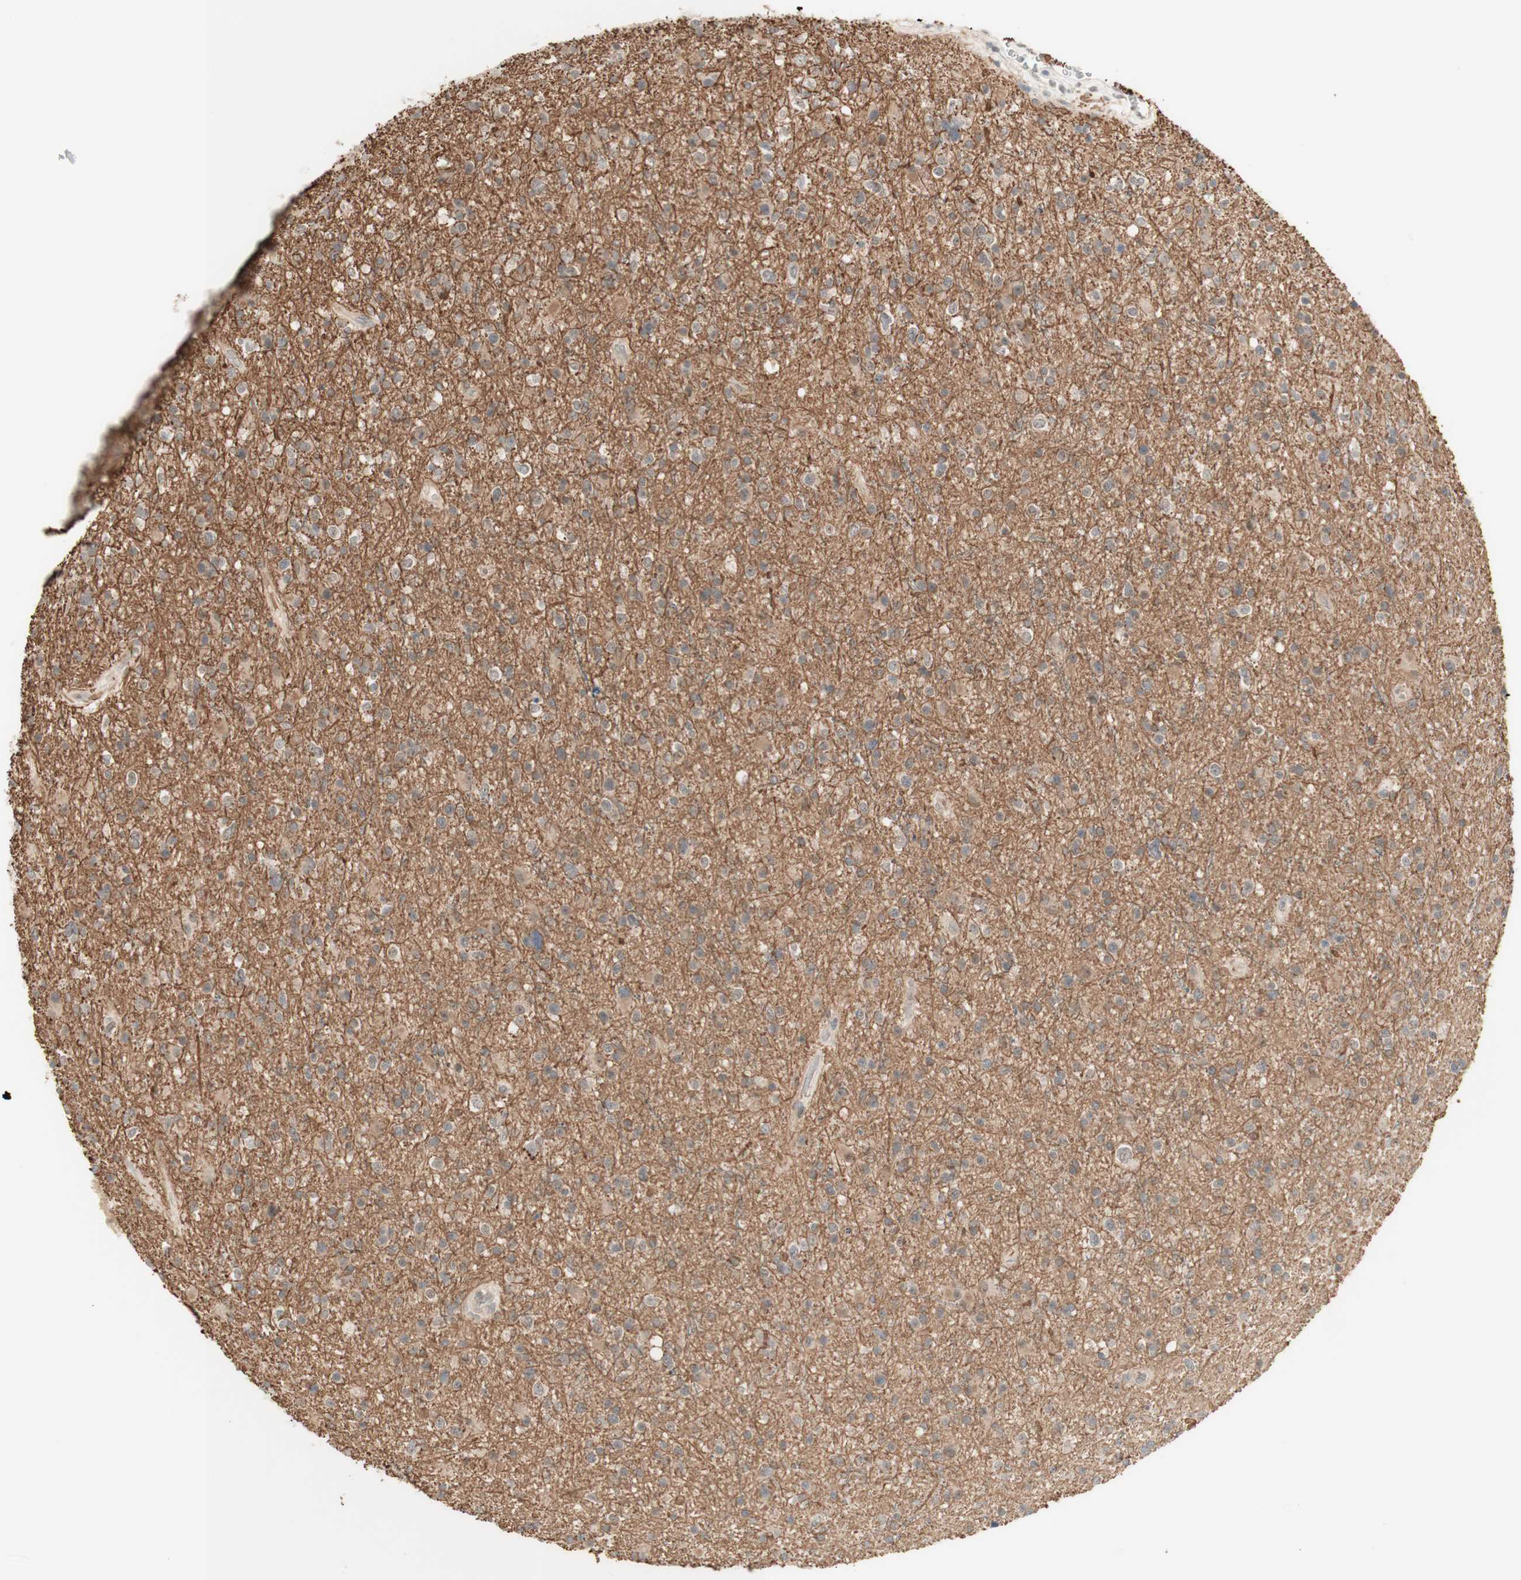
{"staining": {"intensity": "negative", "quantity": "none", "location": "none"}, "tissue": "glioma", "cell_type": "Tumor cells", "image_type": "cancer", "snomed": [{"axis": "morphology", "description": "Glioma, malignant, High grade"}, {"axis": "topography", "description": "Brain"}], "caption": "An image of malignant glioma (high-grade) stained for a protein exhibits no brown staining in tumor cells. (DAB (3,3'-diaminobenzidine) IHC visualized using brightfield microscopy, high magnification).", "gene": "PLCD4", "patient": {"sex": "male", "age": 33}}